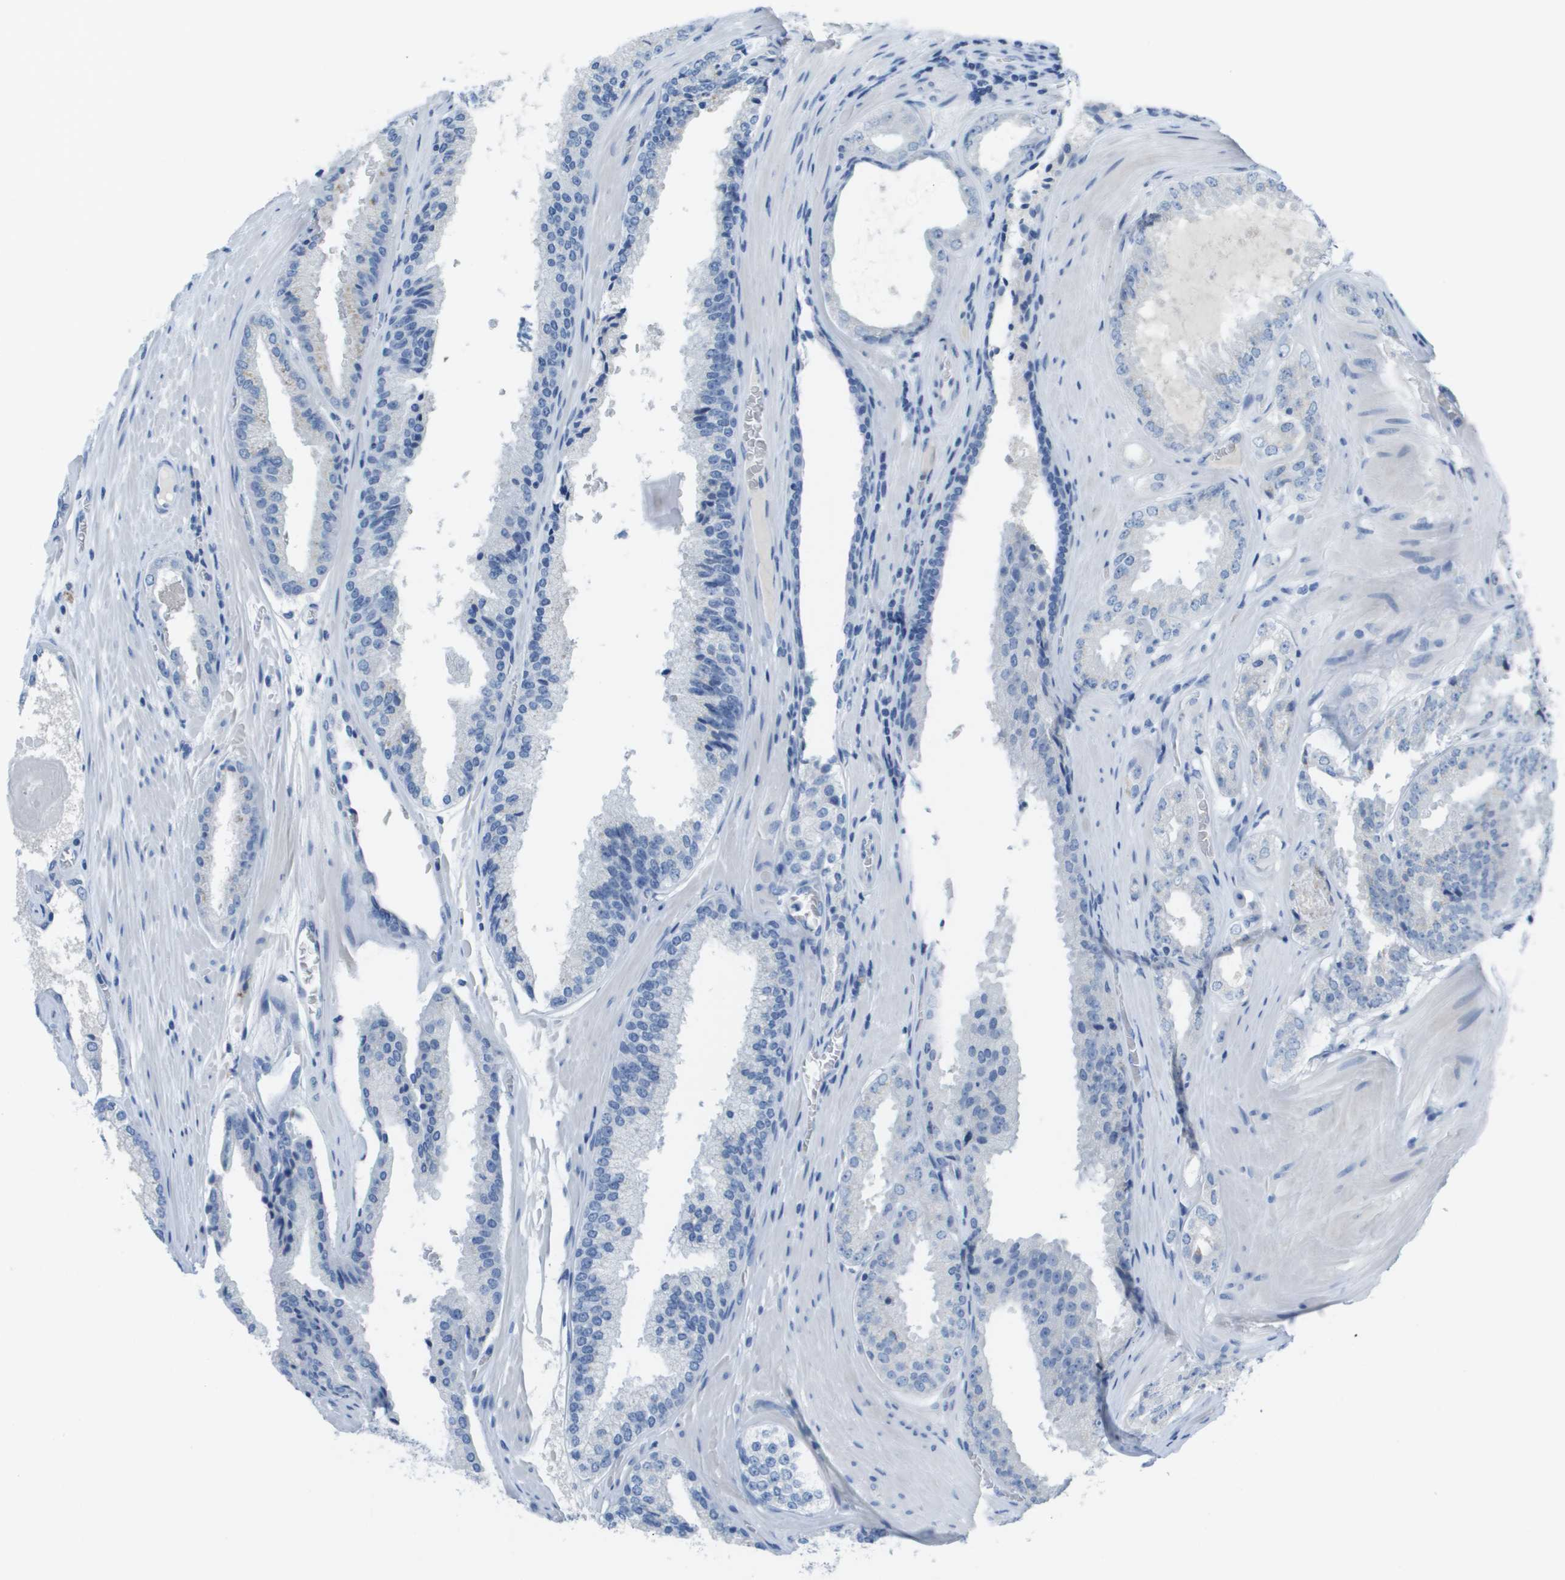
{"staining": {"intensity": "negative", "quantity": "none", "location": "none"}, "tissue": "prostate cancer", "cell_type": "Tumor cells", "image_type": "cancer", "snomed": [{"axis": "morphology", "description": "Adenocarcinoma, High grade"}, {"axis": "topography", "description": "Prostate"}], "caption": "Tumor cells show no significant protein expression in prostate cancer (high-grade adenocarcinoma).", "gene": "GPR18", "patient": {"sex": "male", "age": 65}}